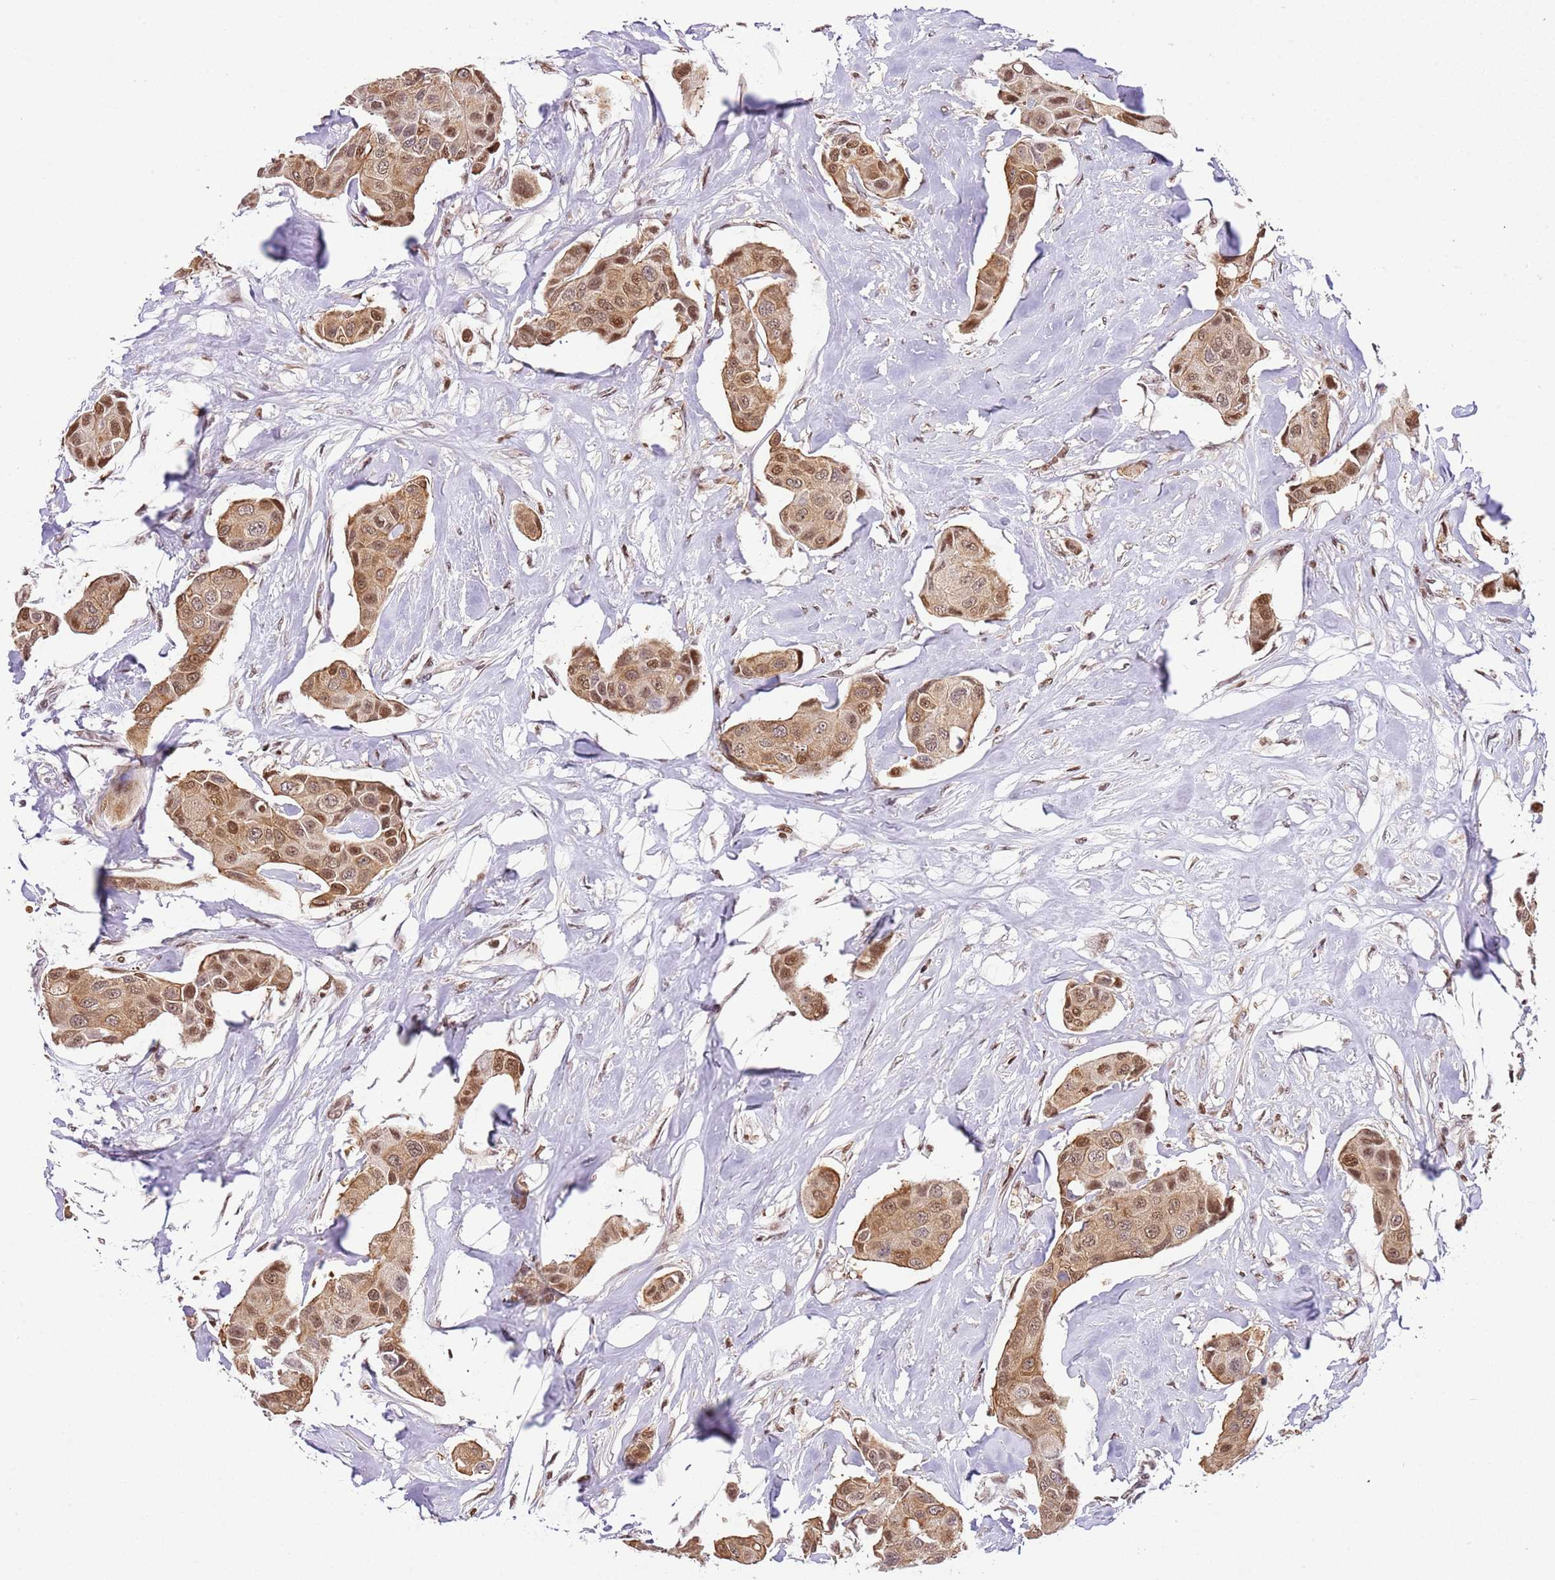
{"staining": {"intensity": "moderate", "quantity": ">75%", "location": "cytoplasmic/membranous,nuclear"}, "tissue": "breast cancer", "cell_type": "Tumor cells", "image_type": "cancer", "snomed": [{"axis": "morphology", "description": "Duct carcinoma"}, {"axis": "topography", "description": "Breast"}, {"axis": "topography", "description": "Lymph node"}], "caption": "IHC of human breast infiltrating ductal carcinoma exhibits medium levels of moderate cytoplasmic/membranous and nuclear staining in approximately >75% of tumor cells.", "gene": "RFK", "patient": {"sex": "female", "age": 80}}